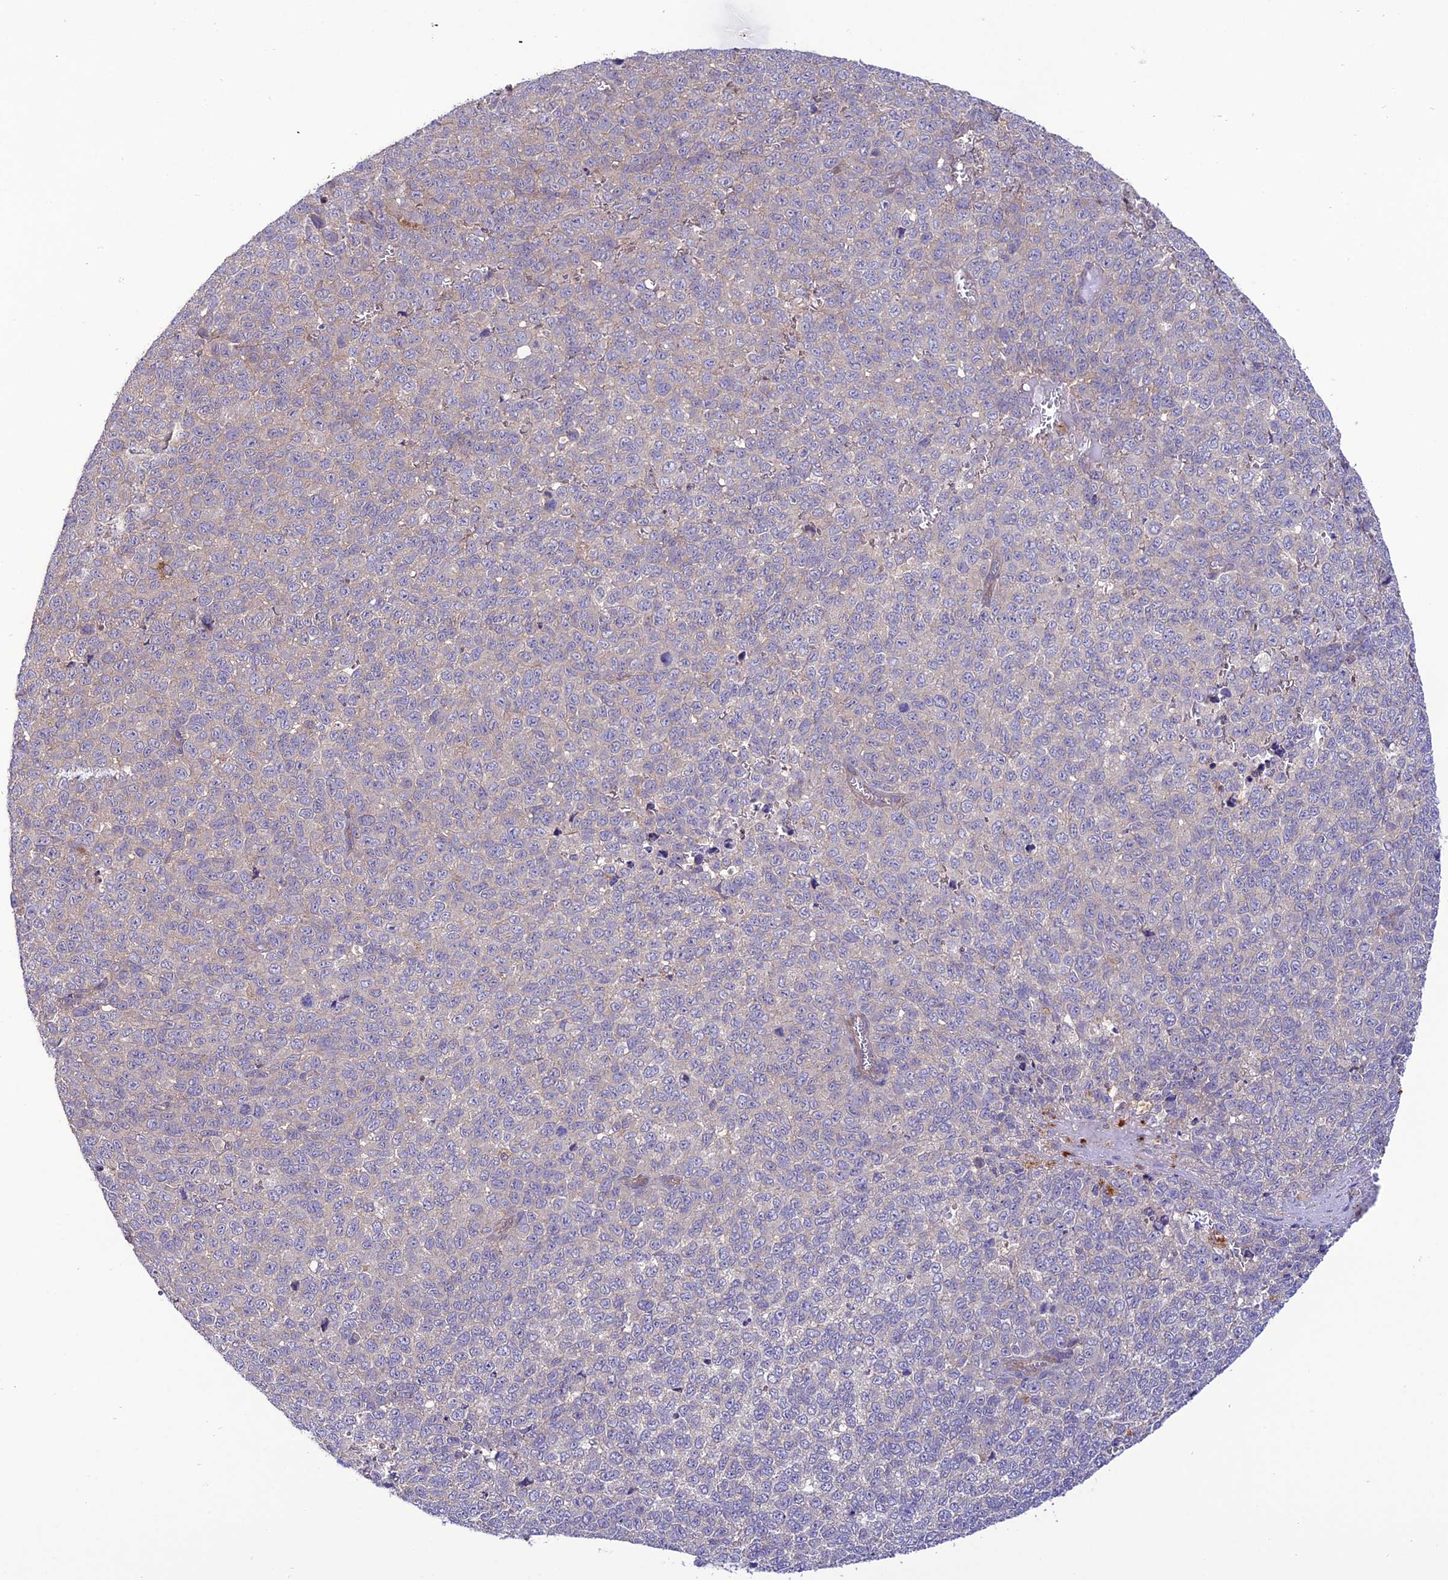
{"staining": {"intensity": "negative", "quantity": "none", "location": "none"}, "tissue": "melanoma", "cell_type": "Tumor cells", "image_type": "cancer", "snomed": [{"axis": "morphology", "description": "Malignant melanoma, NOS"}, {"axis": "topography", "description": "Nose, NOS"}], "caption": "Micrograph shows no protein expression in tumor cells of malignant melanoma tissue.", "gene": "PPIL3", "patient": {"sex": "female", "age": 48}}